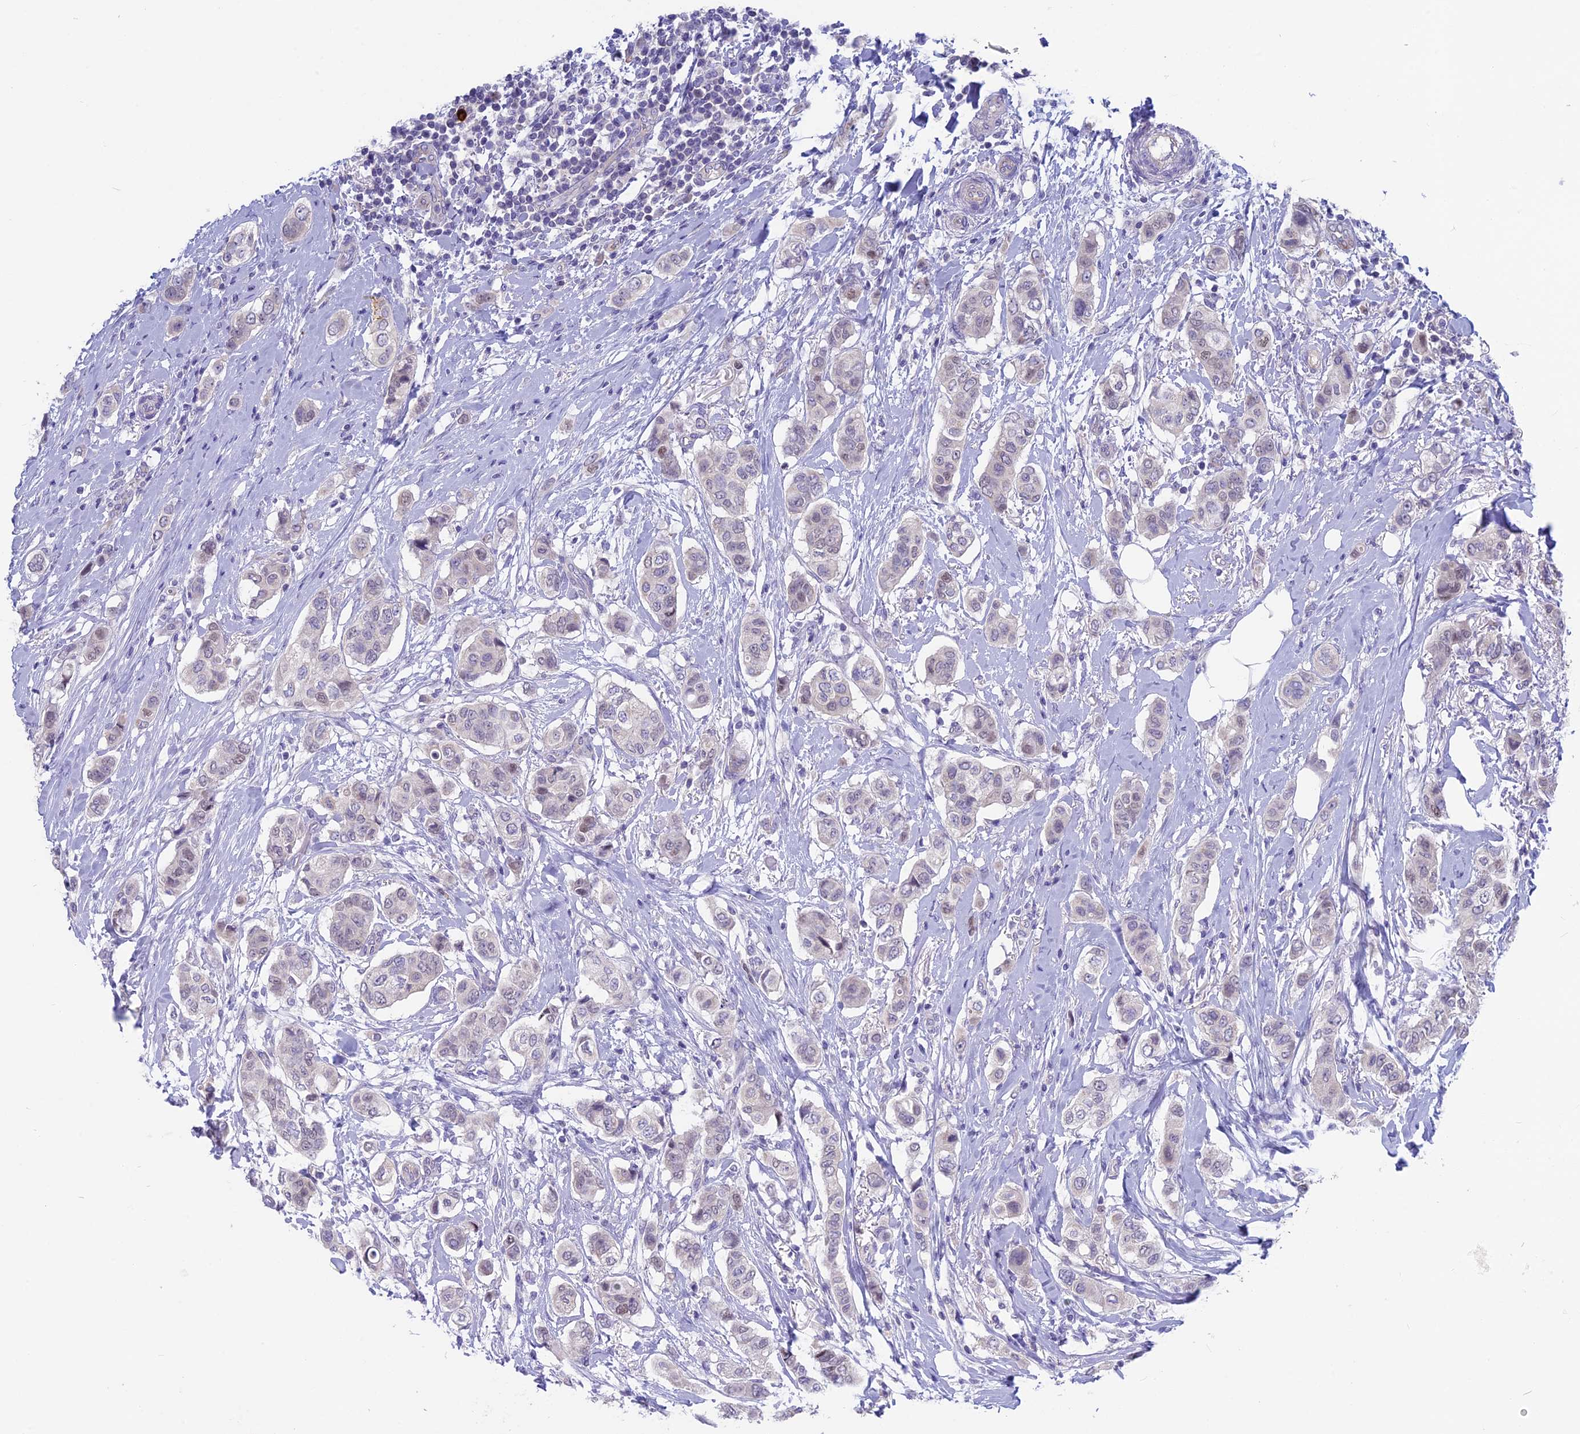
{"staining": {"intensity": "negative", "quantity": "none", "location": "none"}, "tissue": "breast cancer", "cell_type": "Tumor cells", "image_type": "cancer", "snomed": [{"axis": "morphology", "description": "Lobular carcinoma"}, {"axis": "topography", "description": "Breast"}], "caption": "This is an IHC histopathology image of human lobular carcinoma (breast). There is no staining in tumor cells.", "gene": "SNTN", "patient": {"sex": "female", "age": 51}}